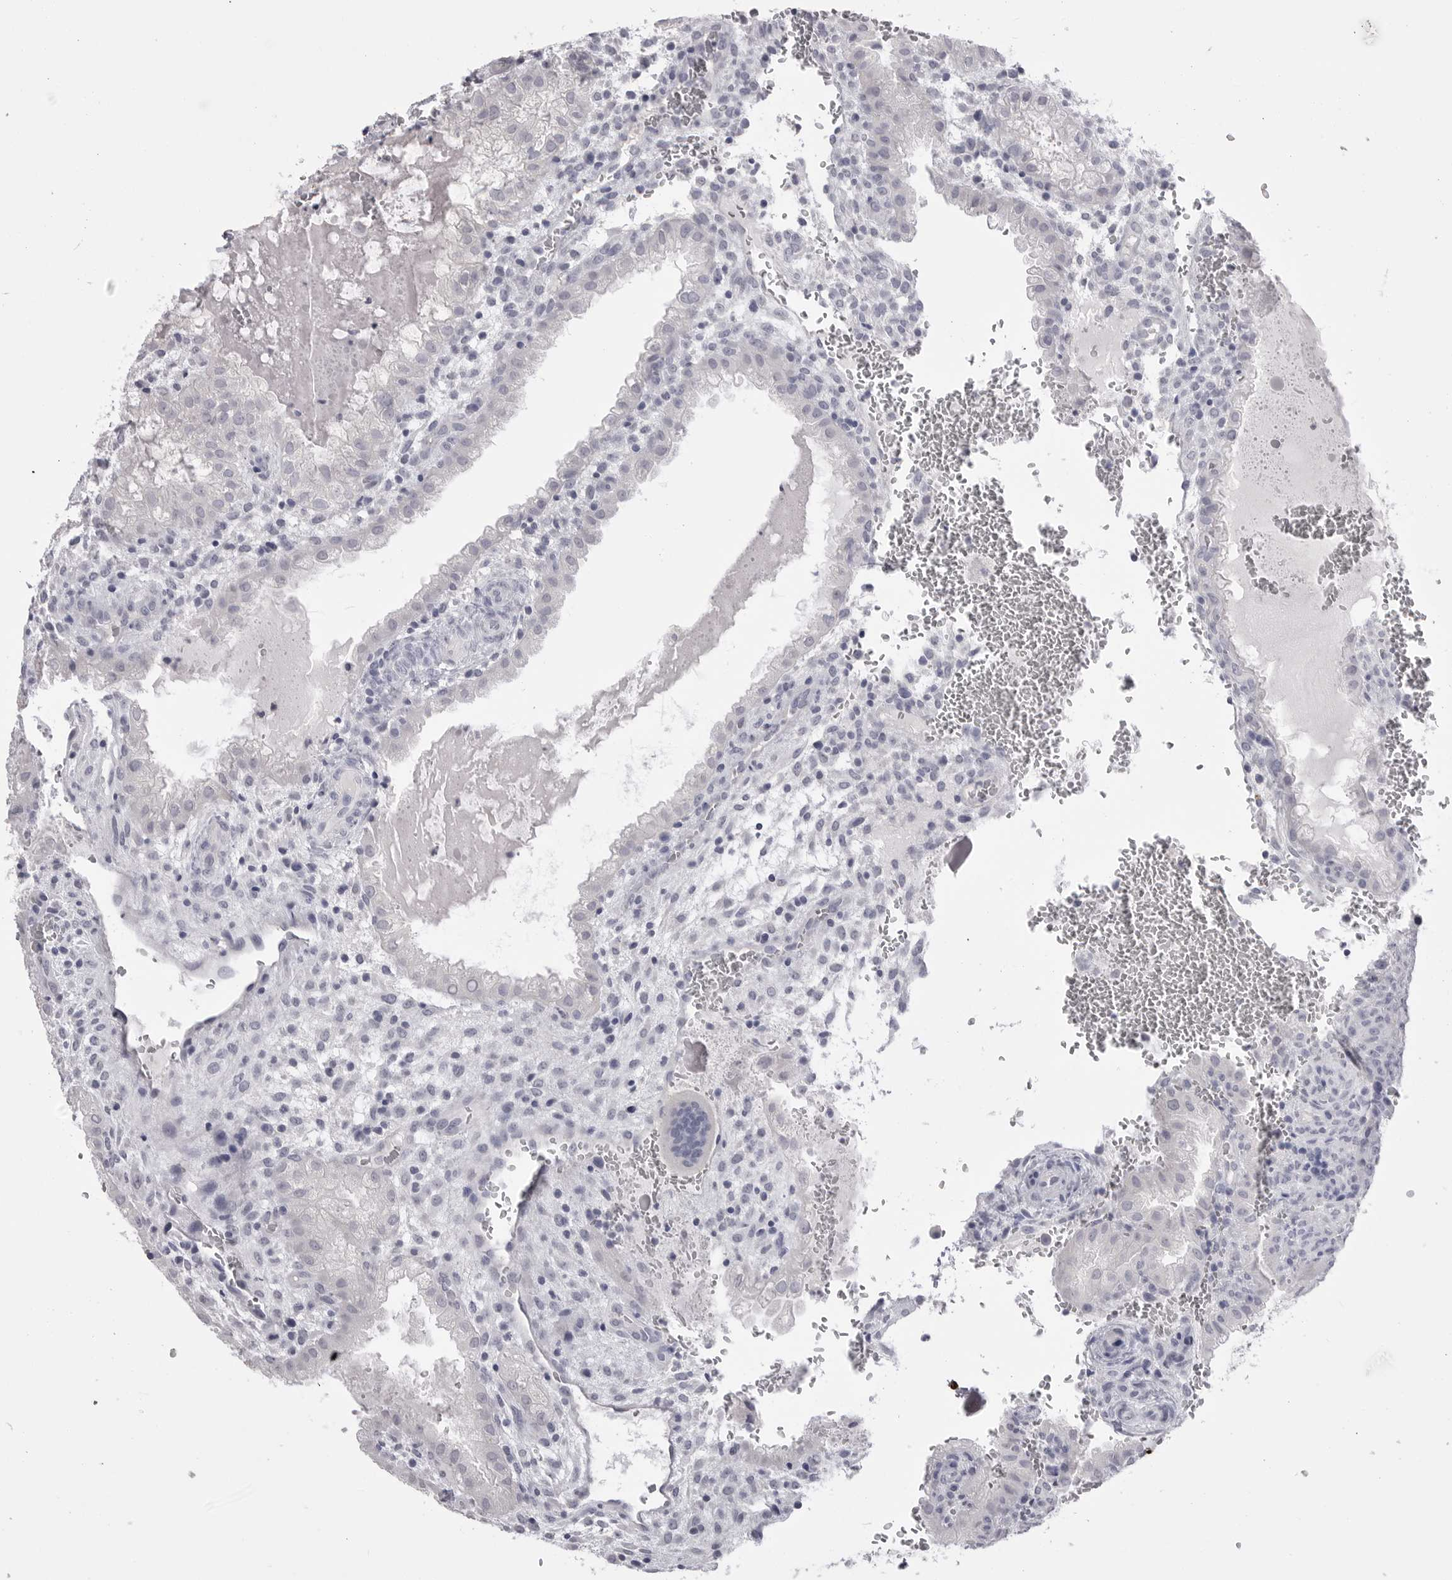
{"staining": {"intensity": "negative", "quantity": "none", "location": "none"}, "tissue": "placenta", "cell_type": "Decidual cells", "image_type": "normal", "snomed": [{"axis": "morphology", "description": "Normal tissue, NOS"}, {"axis": "topography", "description": "Placenta"}], "caption": "Immunohistochemistry (IHC) image of unremarkable placenta: placenta stained with DAB (3,3'-diaminobenzidine) exhibits no significant protein expression in decidual cells. (DAB (3,3'-diaminobenzidine) IHC visualized using brightfield microscopy, high magnification).", "gene": "CPB1", "patient": {"sex": "female", "age": 35}}